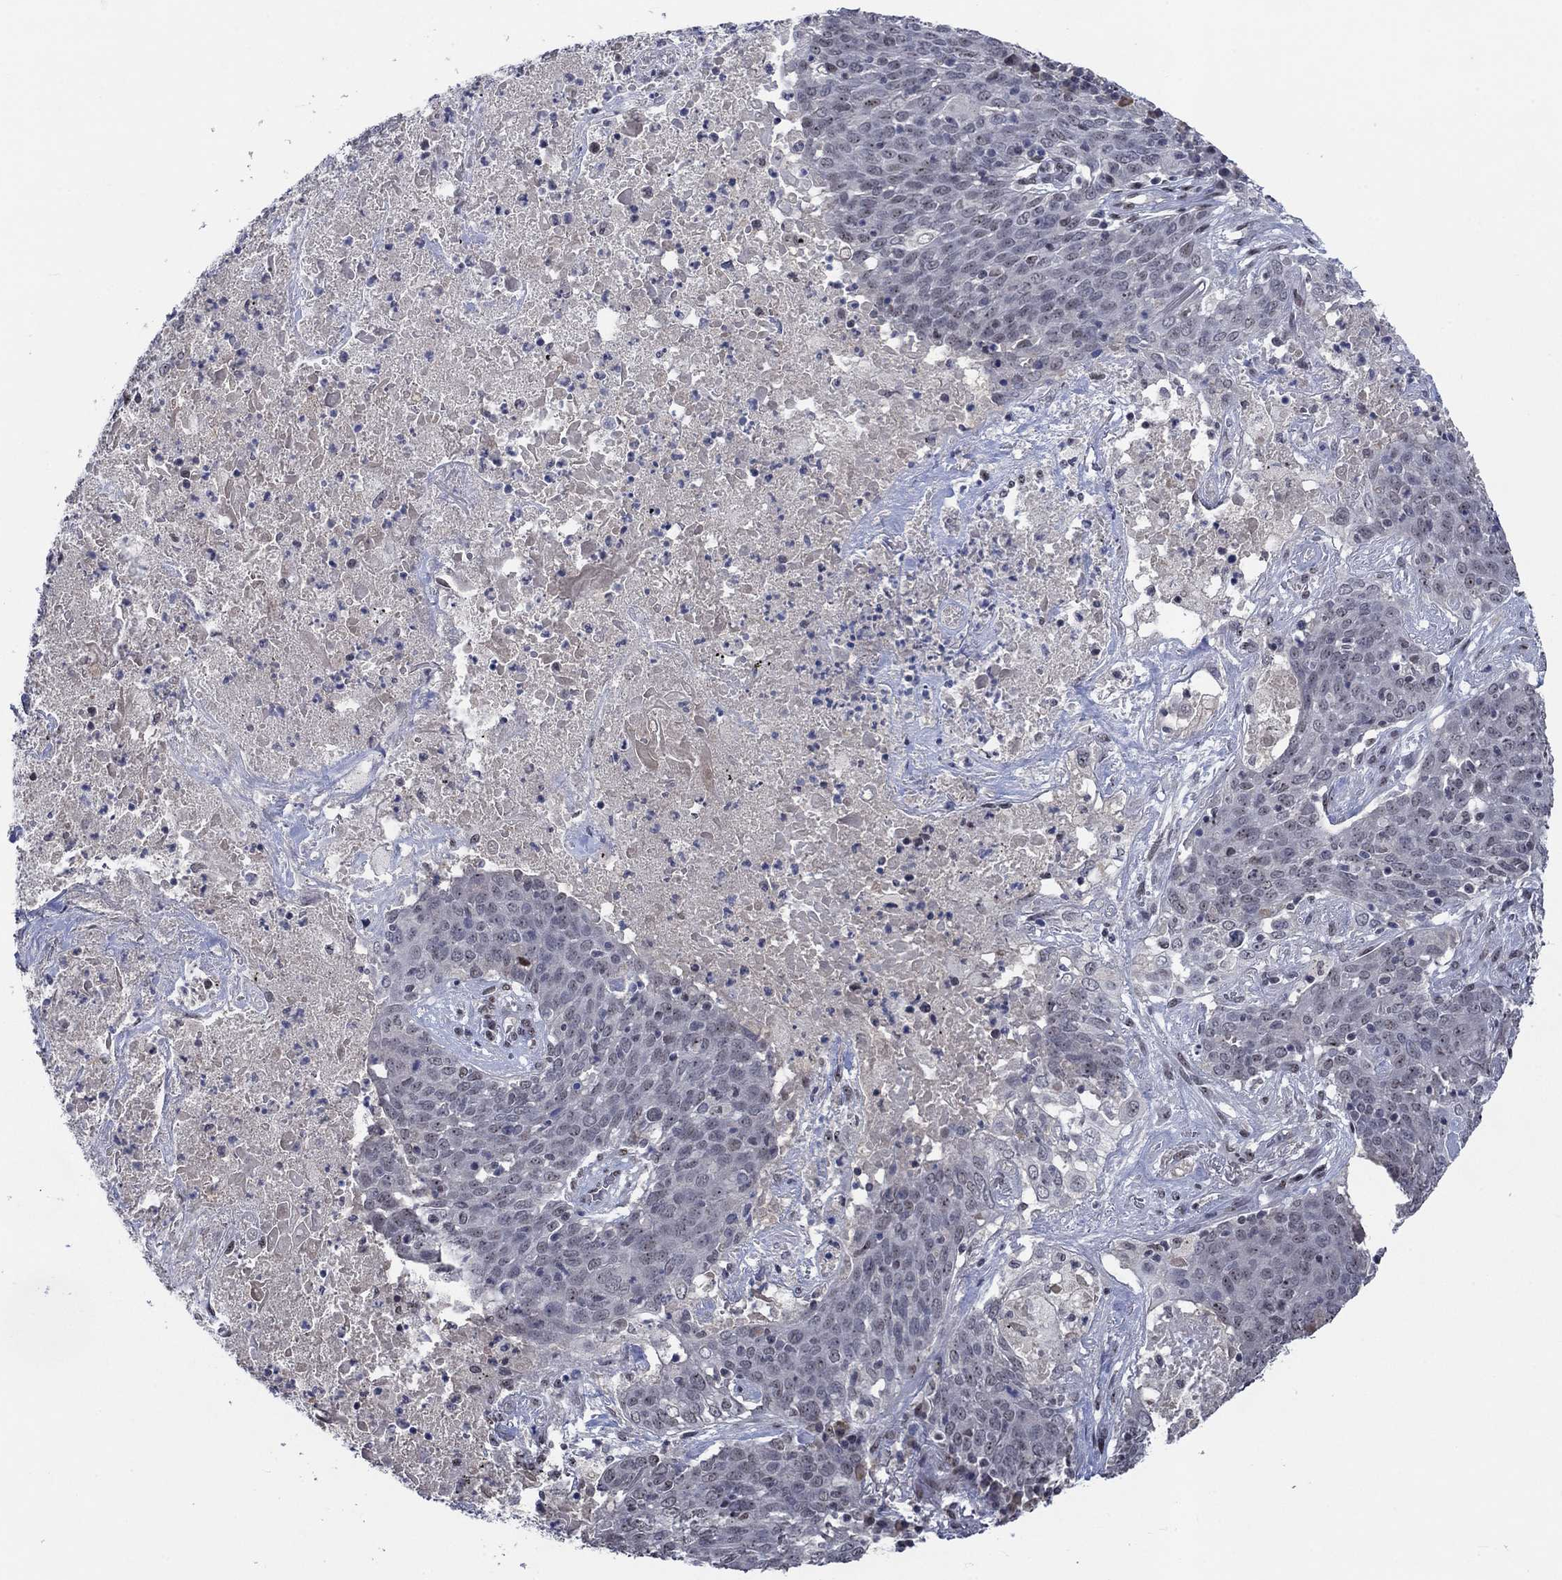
{"staining": {"intensity": "negative", "quantity": "none", "location": "none"}, "tissue": "lung cancer", "cell_type": "Tumor cells", "image_type": "cancer", "snomed": [{"axis": "morphology", "description": "Squamous cell carcinoma, NOS"}, {"axis": "topography", "description": "Lung"}], "caption": "A high-resolution histopathology image shows immunohistochemistry (IHC) staining of lung squamous cell carcinoma, which displays no significant staining in tumor cells.", "gene": "HTN1", "patient": {"sex": "male", "age": 82}}